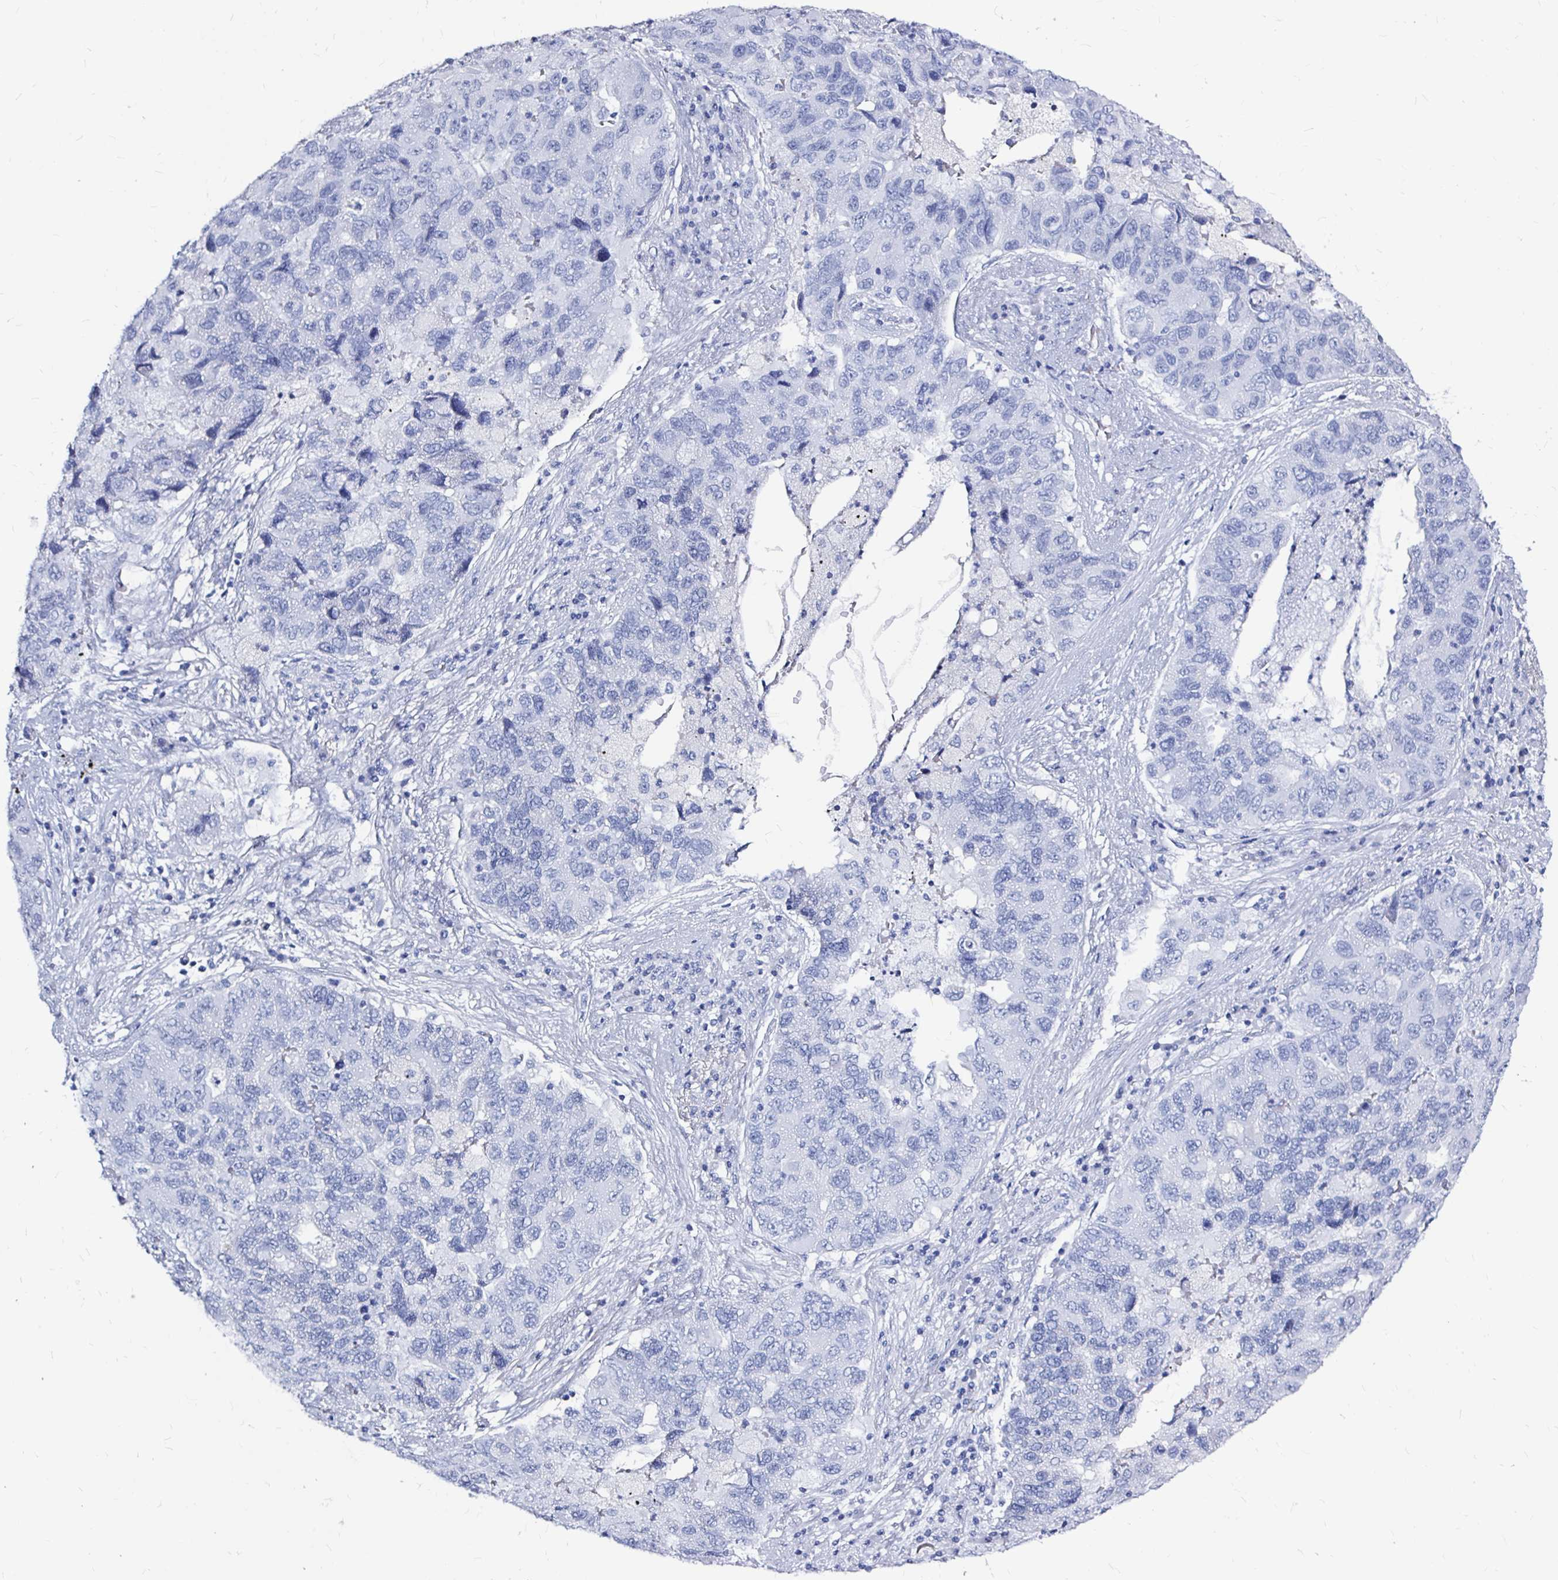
{"staining": {"intensity": "negative", "quantity": "none", "location": "none"}, "tissue": "lung cancer", "cell_type": "Tumor cells", "image_type": "cancer", "snomed": [{"axis": "morphology", "description": "Adenocarcinoma, NOS"}, {"axis": "morphology", "description": "Adenocarcinoma, metastatic, NOS"}, {"axis": "topography", "description": "Lymph node"}, {"axis": "topography", "description": "Lung"}], "caption": "Human metastatic adenocarcinoma (lung) stained for a protein using immunohistochemistry (IHC) exhibits no positivity in tumor cells.", "gene": "LUZP4", "patient": {"sex": "female", "age": 54}}